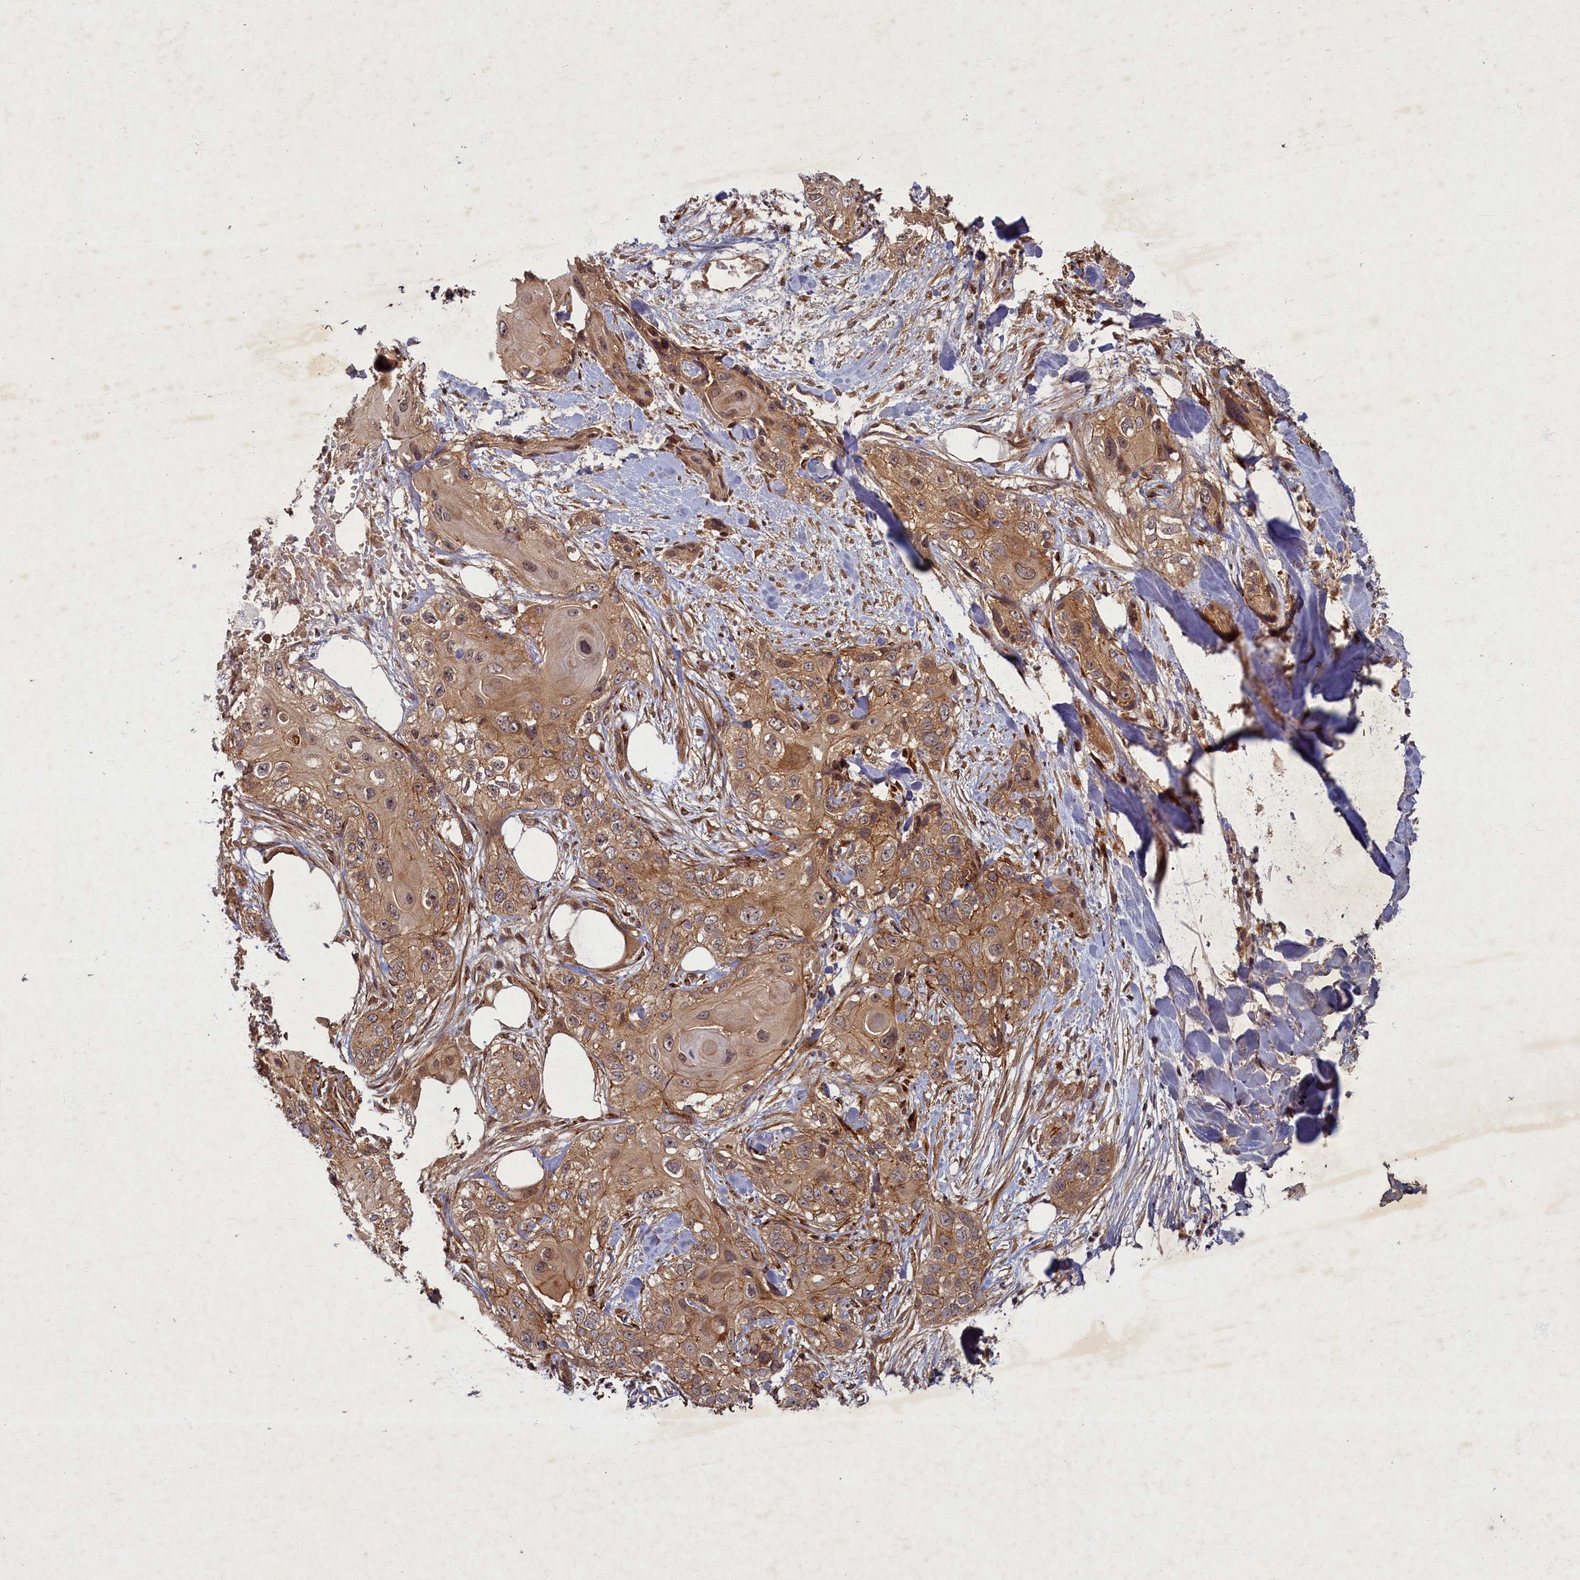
{"staining": {"intensity": "moderate", "quantity": ">75%", "location": "cytoplasmic/membranous"}, "tissue": "skin cancer", "cell_type": "Tumor cells", "image_type": "cancer", "snomed": [{"axis": "morphology", "description": "Normal tissue, NOS"}, {"axis": "morphology", "description": "Squamous cell carcinoma, NOS"}, {"axis": "topography", "description": "Skin"}], "caption": "A photomicrograph showing moderate cytoplasmic/membranous staining in approximately >75% of tumor cells in skin squamous cell carcinoma, as visualized by brown immunohistochemical staining.", "gene": "BICD1", "patient": {"sex": "male", "age": 72}}